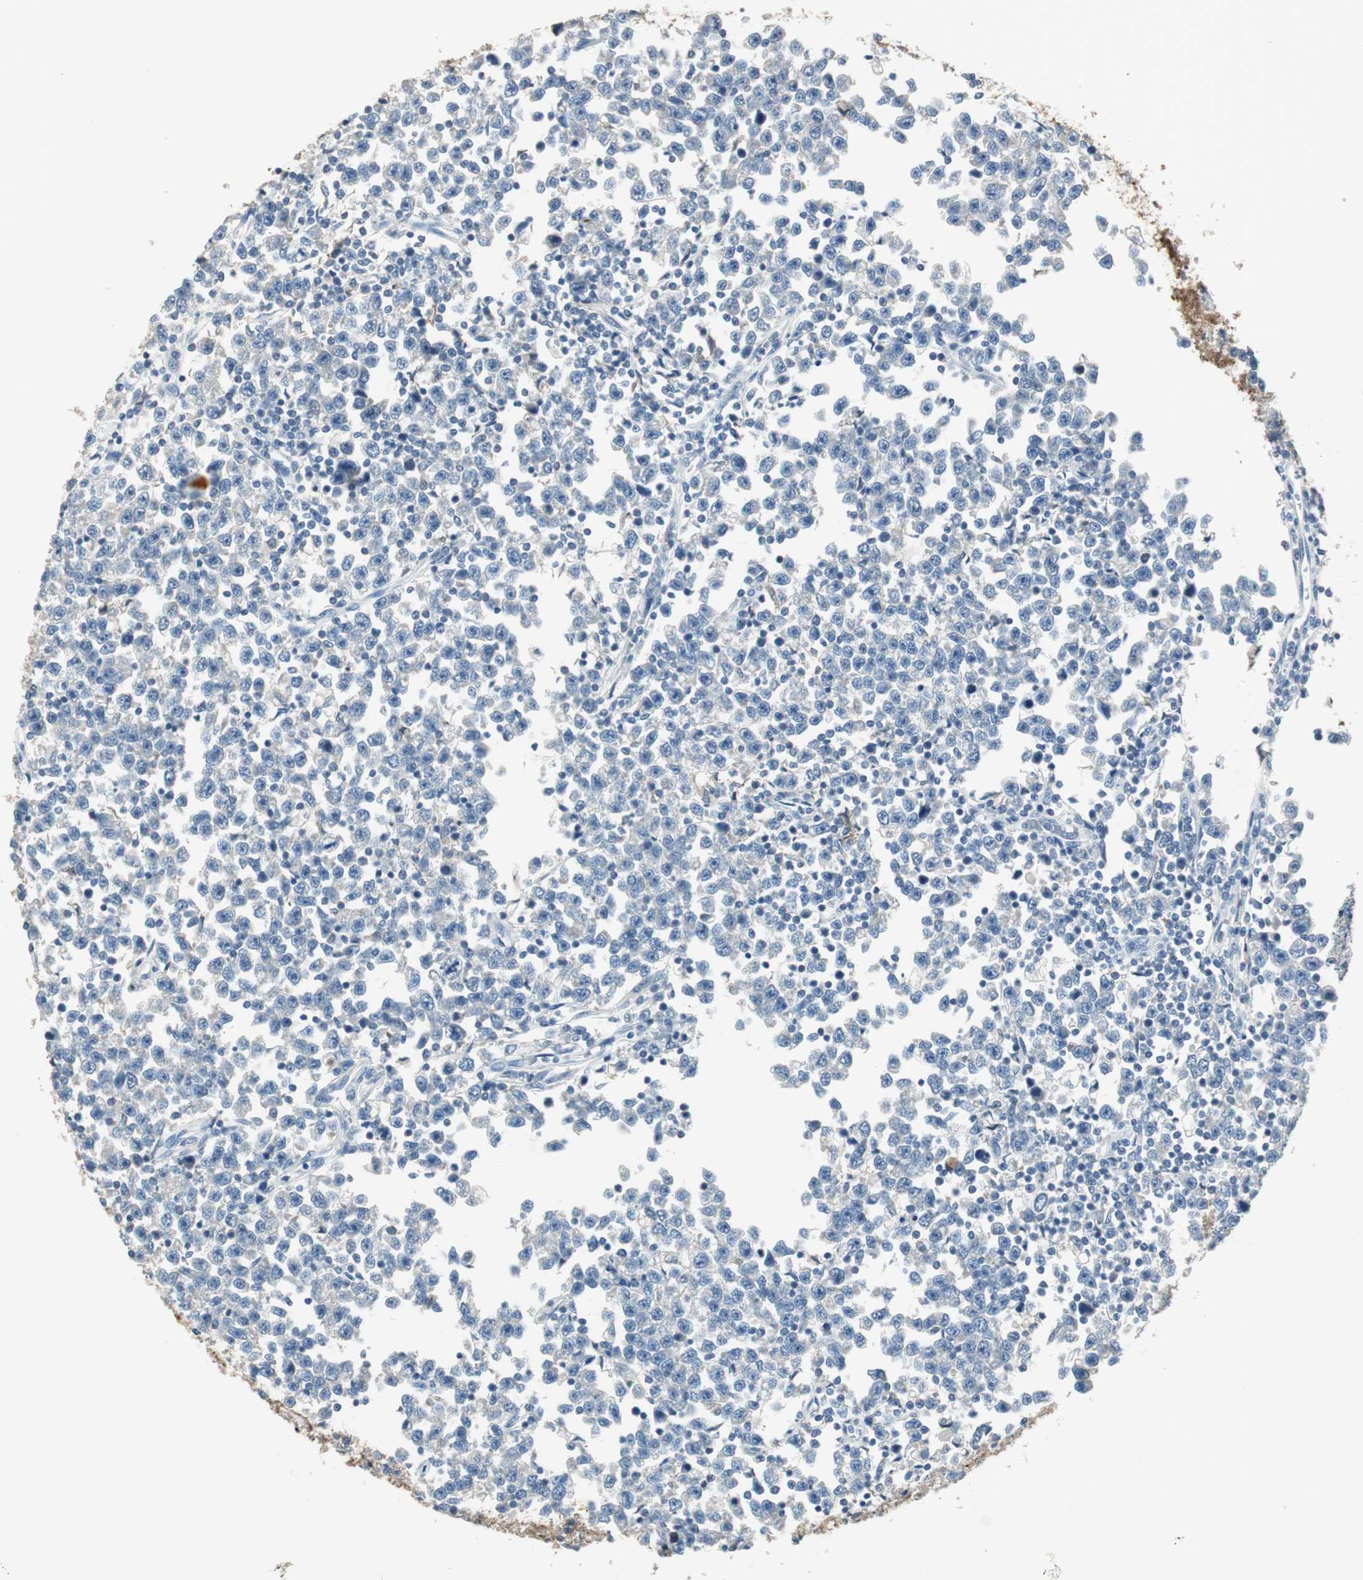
{"staining": {"intensity": "negative", "quantity": "none", "location": "none"}, "tissue": "testis cancer", "cell_type": "Tumor cells", "image_type": "cancer", "snomed": [{"axis": "morphology", "description": "Seminoma, NOS"}, {"axis": "topography", "description": "Testis"}], "caption": "Immunohistochemistry photomicrograph of human testis cancer stained for a protein (brown), which exhibits no expression in tumor cells. (Immunohistochemistry, brightfield microscopy, high magnification).", "gene": "MSTO1", "patient": {"sex": "male", "age": 43}}